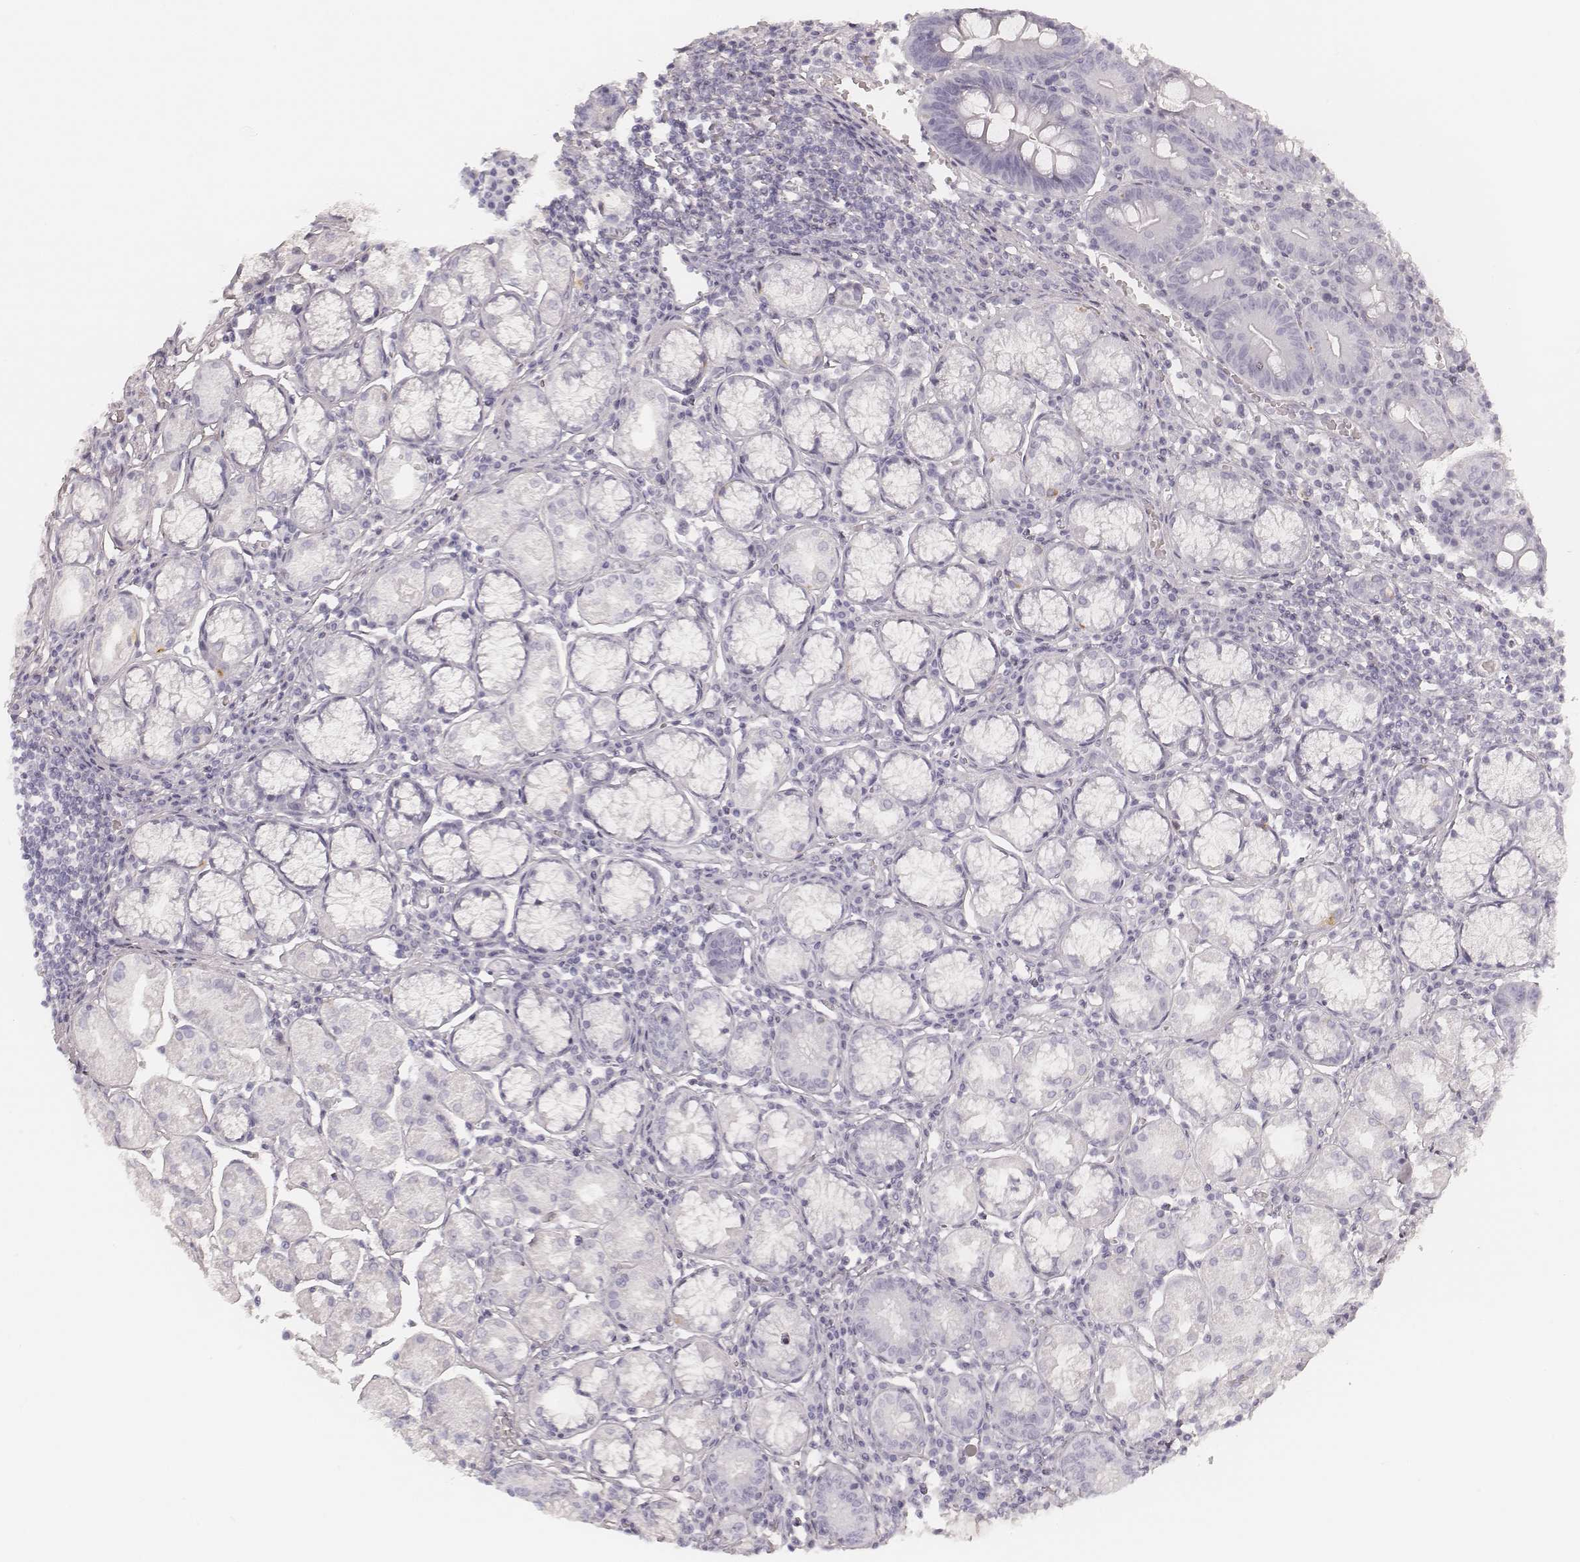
{"staining": {"intensity": "negative", "quantity": "none", "location": "none"}, "tissue": "stomach", "cell_type": "Glandular cells", "image_type": "normal", "snomed": [{"axis": "morphology", "description": "Normal tissue, NOS"}, {"axis": "topography", "description": "Stomach"}], "caption": "The photomicrograph exhibits no significant expression in glandular cells of stomach. (Brightfield microscopy of DAB immunohistochemistry (IHC) at high magnification).", "gene": "KRT72", "patient": {"sex": "male", "age": 55}}